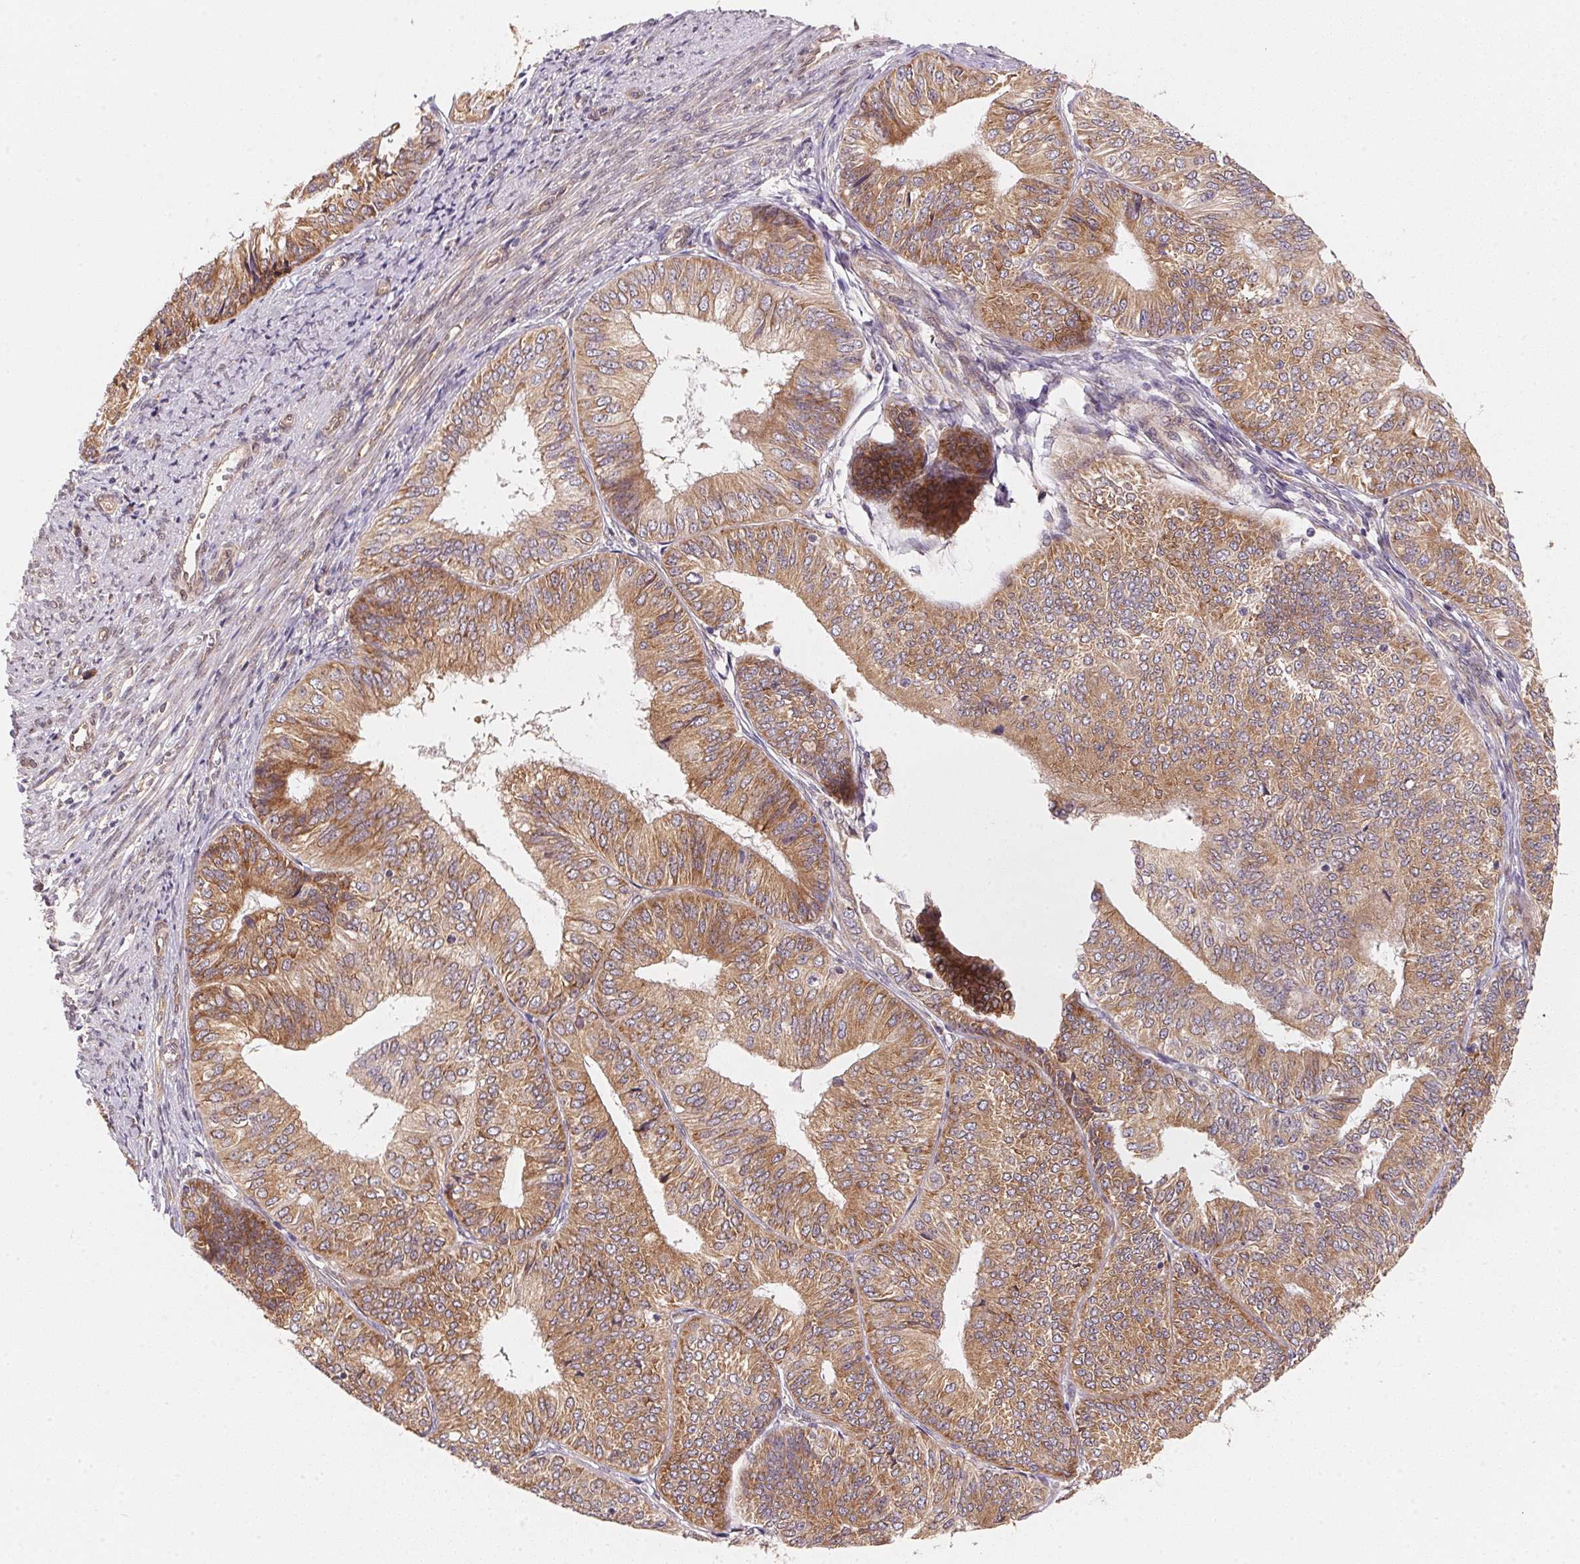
{"staining": {"intensity": "moderate", "quantity": ">75%", "location": "cytoplasmic/membranous"}, "tissue": "endometrial cancer", "cell_type": "Tumor cells", "image_type": "cancer", "snomed": [{"axis": "morphology", "description": "Adenocarcinoma, NOS"}, {"axis": "topography", "description": "Endometrium"}], "caption": "Protein staining of endometrial cancer (adenocarcinoma) tissue shows moderate cytoplasmic/membranous positivity in approximately >75% of tumor cells.", "gene": "EI24", "patient": {"sex": "female", "age": 58}}